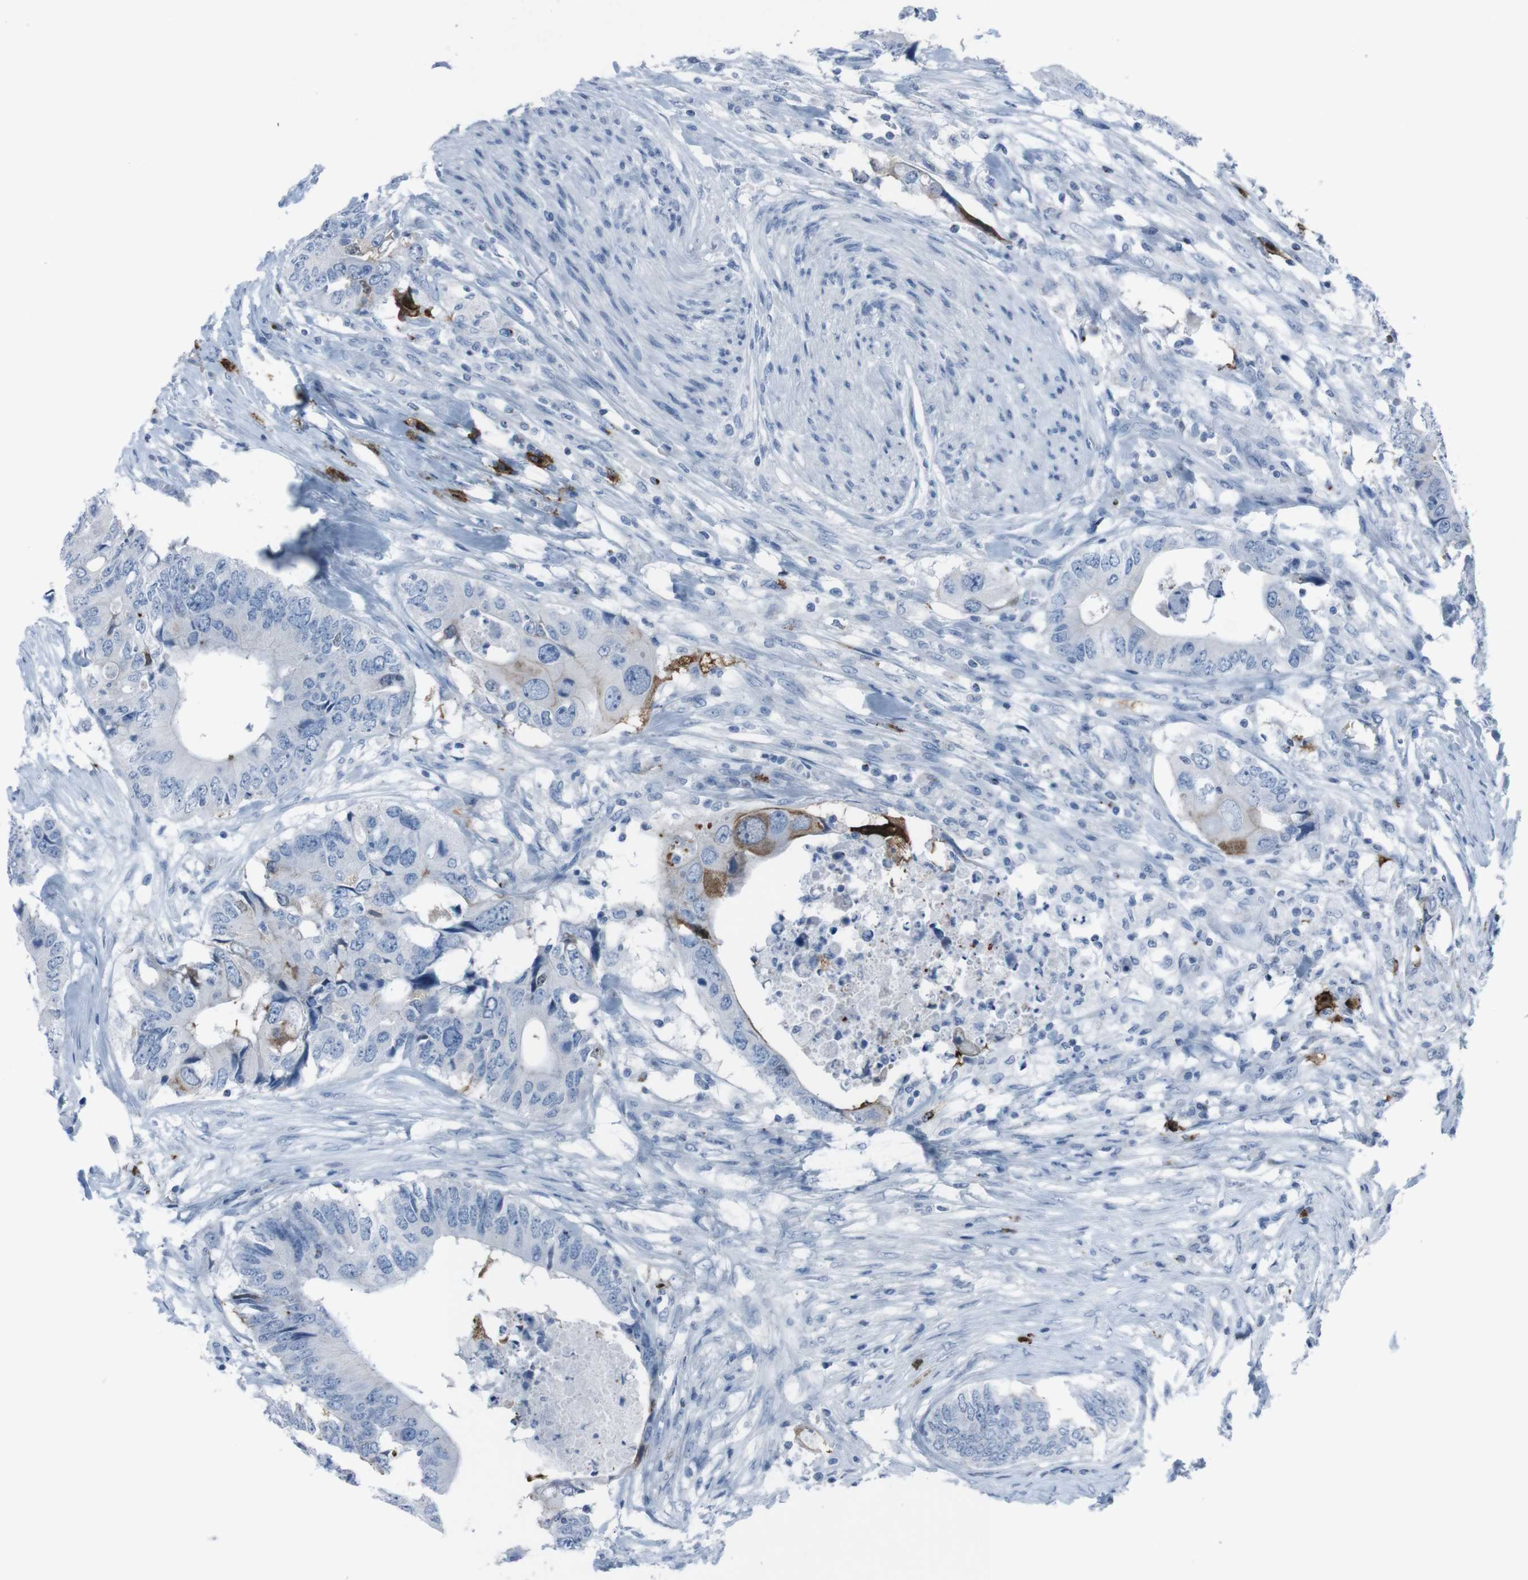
{"staining": {"intensity": "negative", "quantity": "none", "location": "none"}, "tissue": "colorectal cancer", "cell_type": "Tumor cells", "image_type": "cancer", "snomed": [{"axis": "morphology", "description": "Adenocarcinoma, NOS"}, {"axis": "topography", "description": "Colon"}], "caption": "Tumor cells are negative for brown protein staining in colorectal cancer (adenocarcinoma).", "gene": "ST6GAL1", "patient": {"sex": "male", "age": 71}}